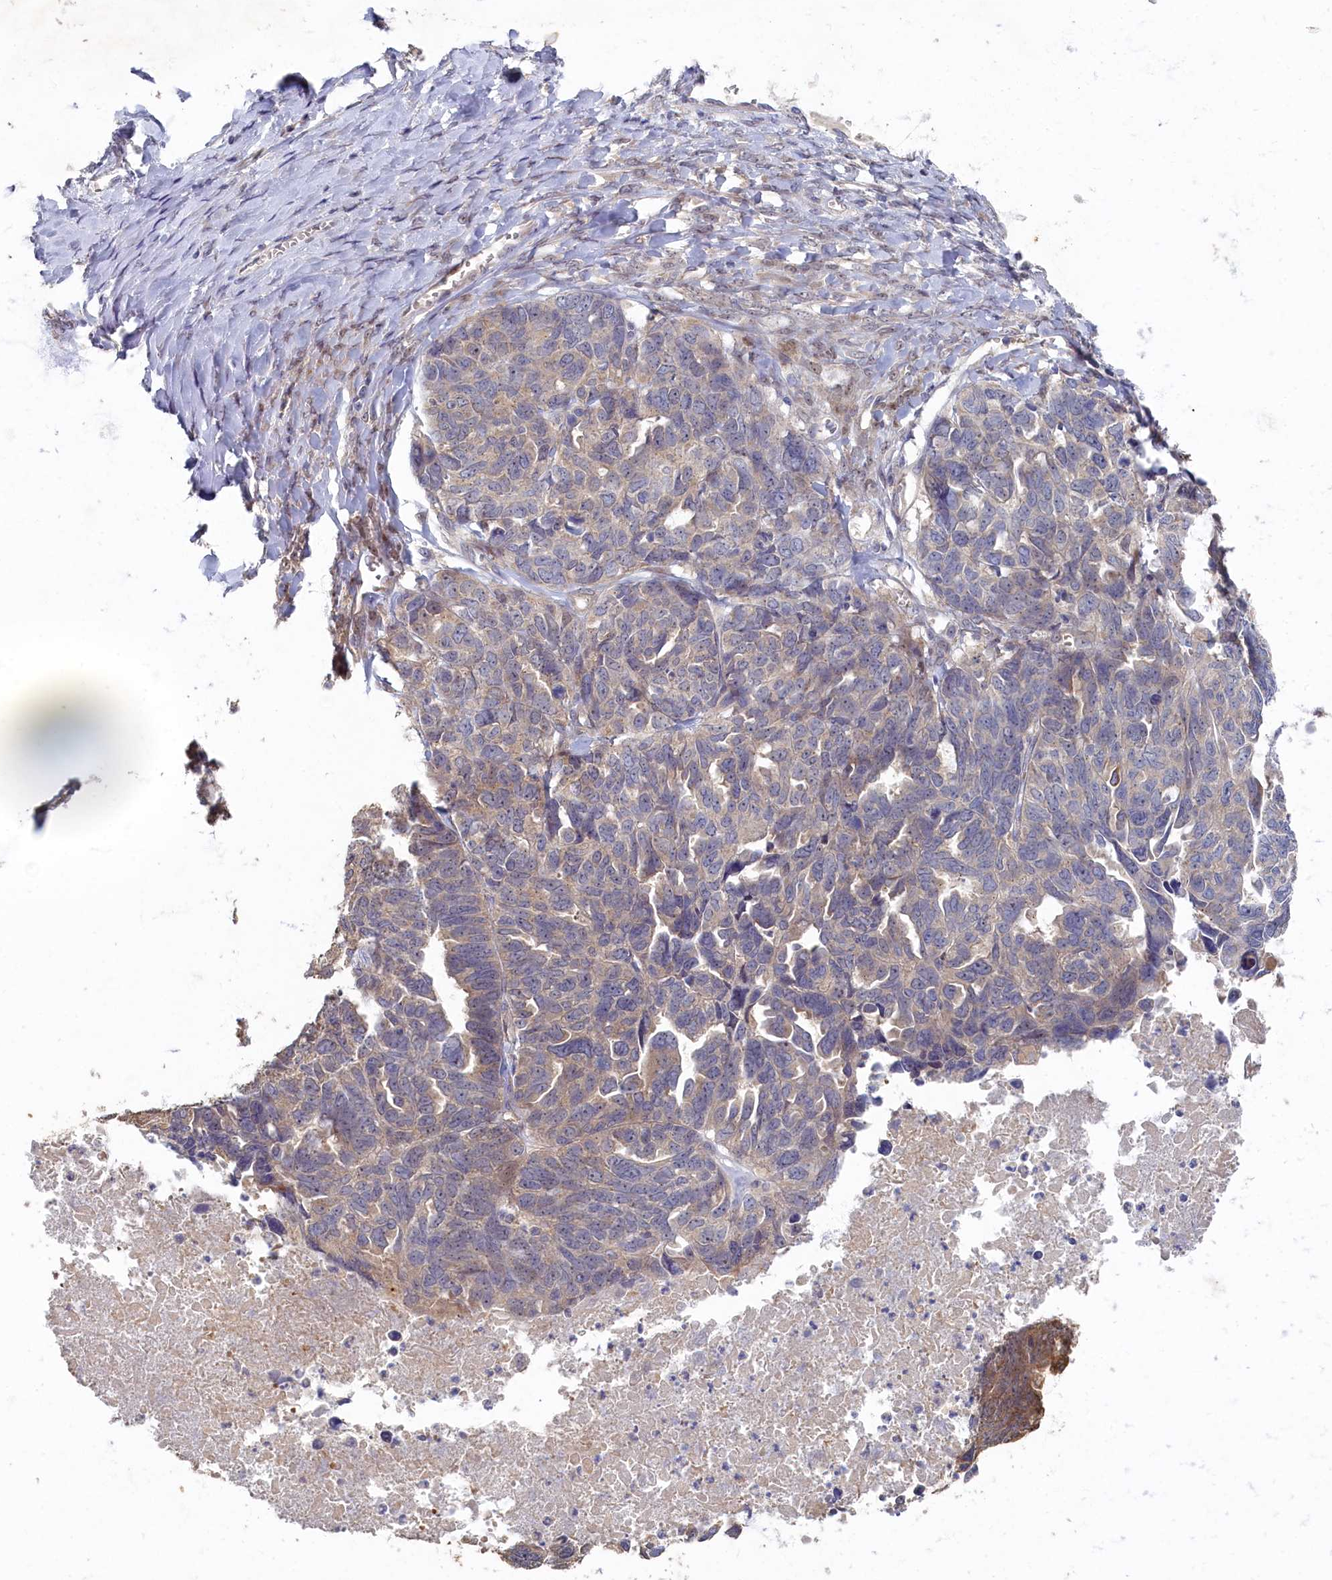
{"staining": {"intensity": "weak", "quantity": "<25%", "location": "cytoplasmic/membranous"}, "tissue": "ovarian cancer", "cell_type": "Tumor cells", "image_type": "cancer", "snomed": [{"axis": "morphology", "description": "Cystadenocarcinoma, serous, NOS"}, {"axis": "topography", "description": "Ovary"}], "caption": "IHC image of ovarian cancer (serous cystadenocarcinoma) stained for a protein (brown), which demonstrates no expression in tumor cells.", "gene": "HUNK", "patient": {"sex": "female", "age": 79}}